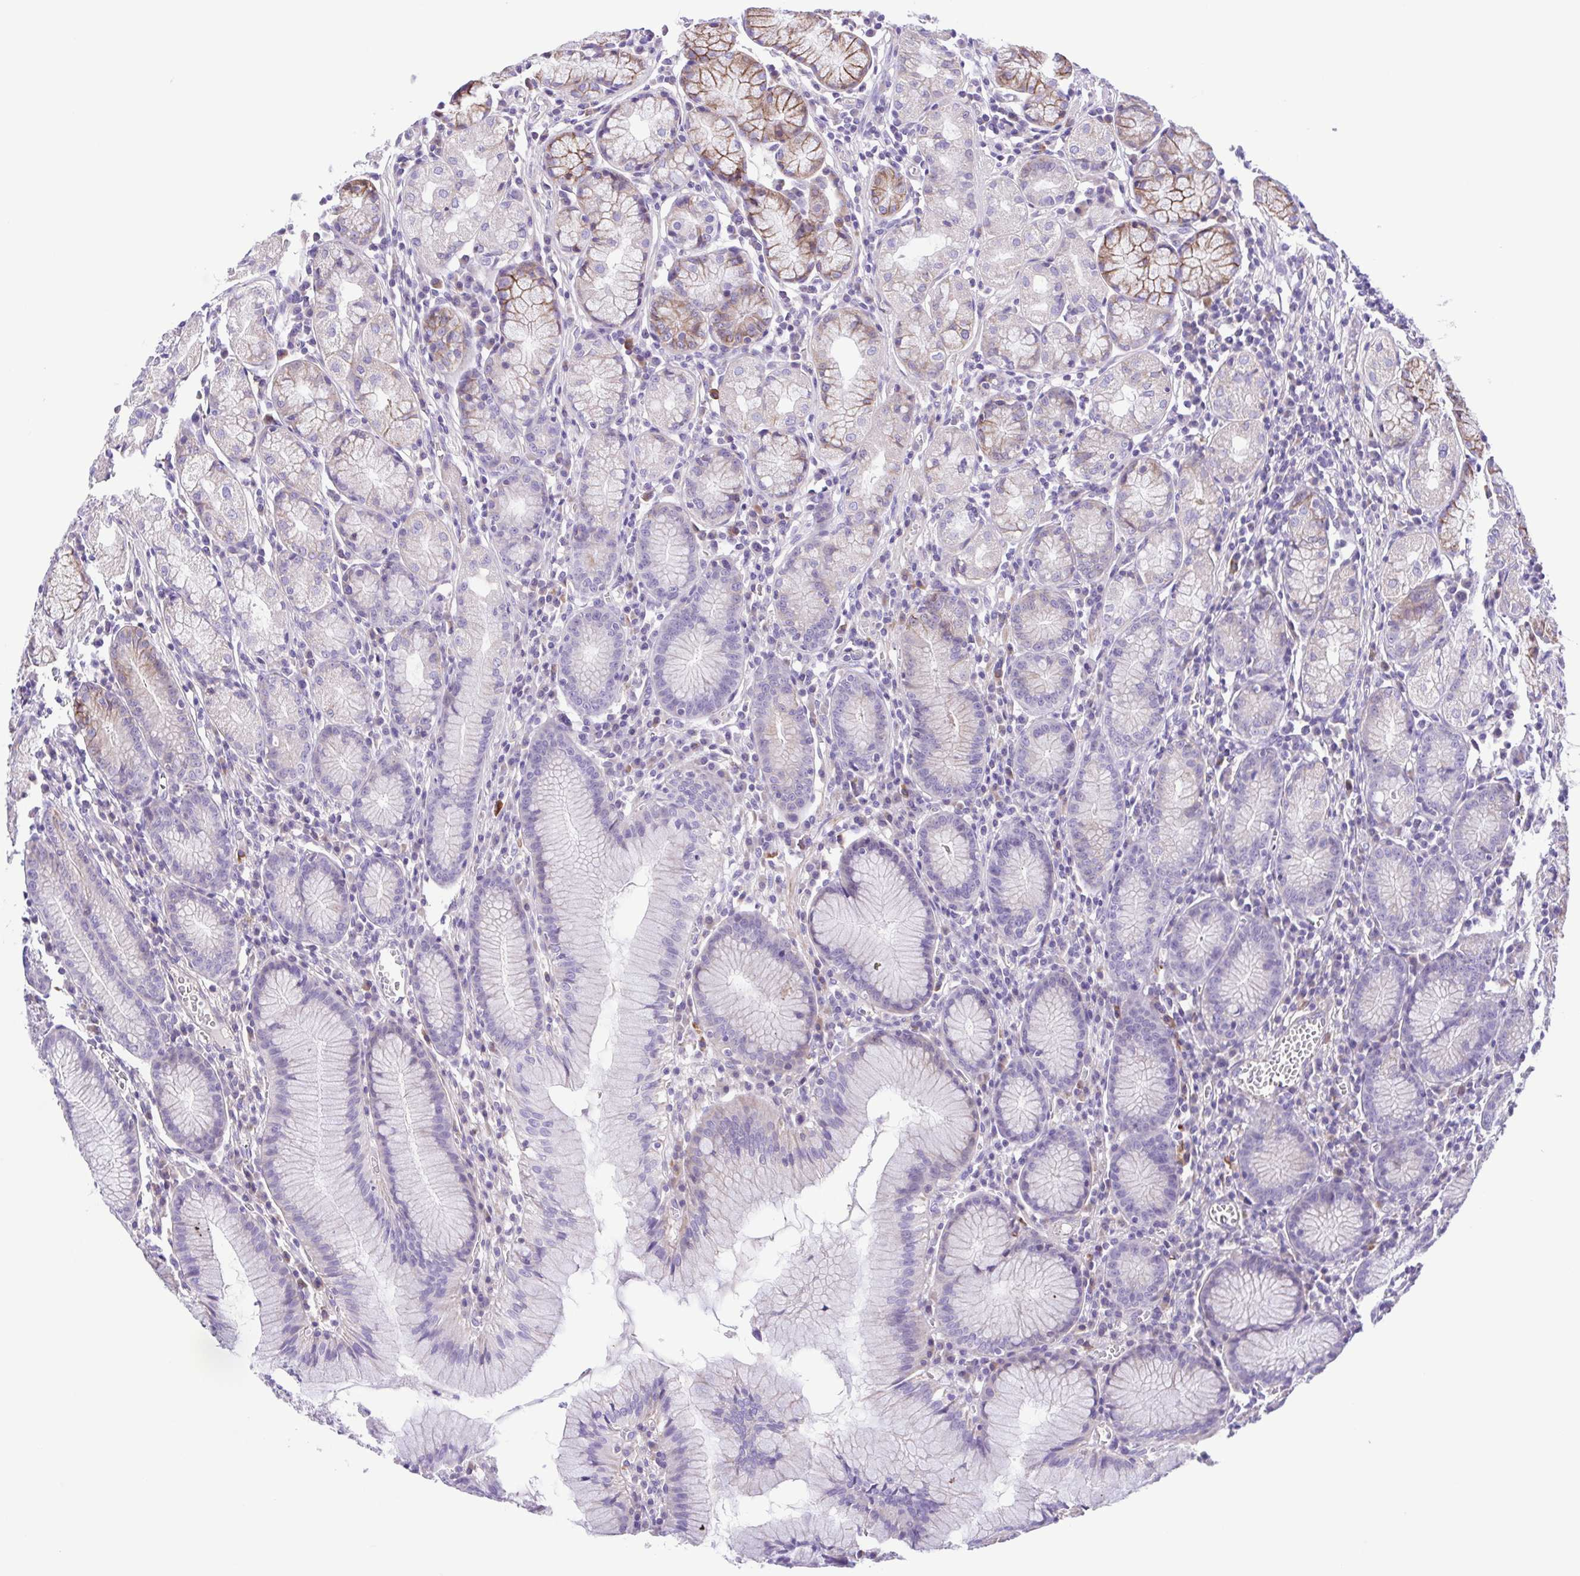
{"staining": {"intensity": "negative", "quantity": "none", "location": "none"}, "tissue": "stomach", "cell_type": "Glandular cells", "image_type": "normal", "snomed": [{"axis": "morphology", "description": "Normal tissue, NOS"}, {"axis": "topography", "description": "Stomach"}], "caption": "Unremarkable stomach was stained to show a protein in brown. There is no significant positivity in glandular cells. Brightfield microscopy of IHC stained with DAB (brown) and hematoxylin (blue), captured at high magnification.", "gene": "ISM2", "patient": {"sex": "male", "age": 55}}